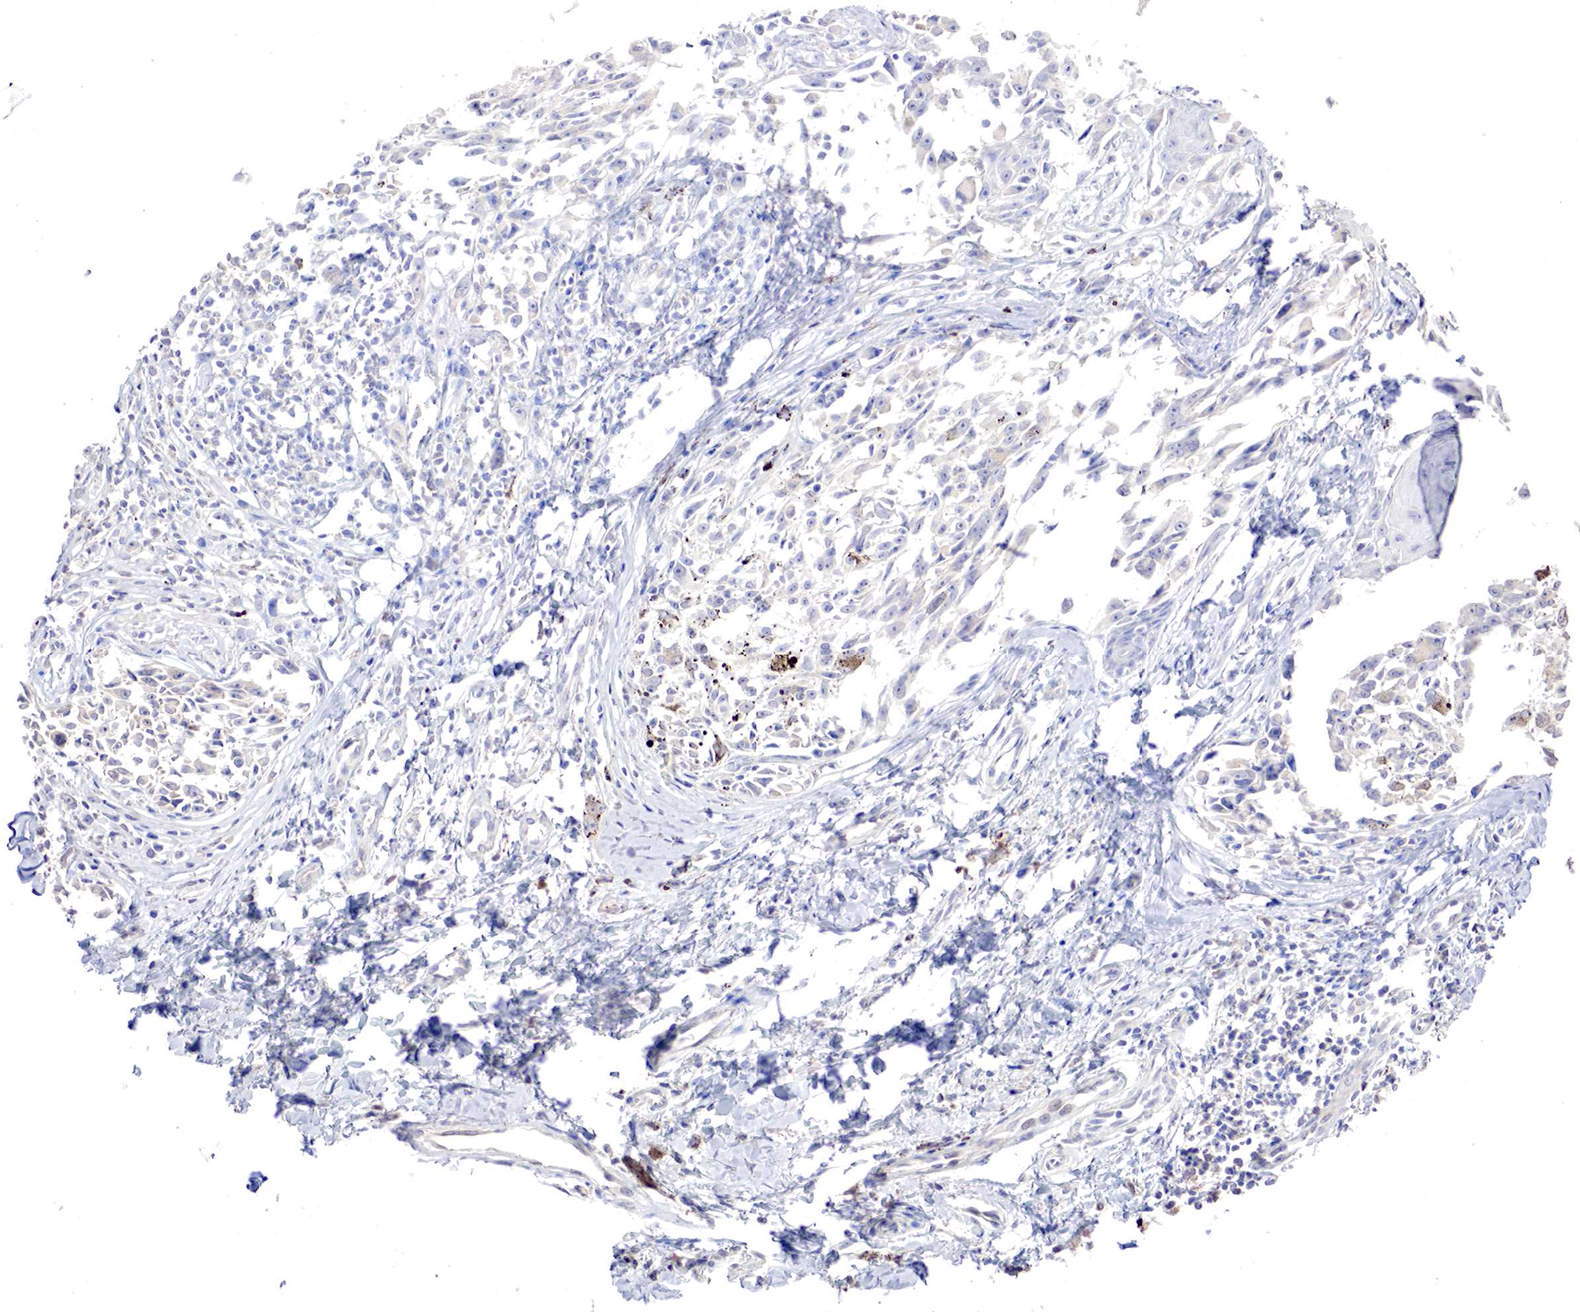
{"staining": {"intensity": "negative", "quantity": "none", "location": "none"}, "tissue": "melanoma", "cell_type": "Tumor cells", "image_type": "cancer", "snomed": [{"axis": "morphology", "description": "Malignant melanoma, NOS"}, {"axis": "topography", "description": "Skin"}], "caption": "Immunohistochemistry (IHC) photomicrograph of neoplastic tissue: human melanoma stained with DAB (3,3'-diaminobenzidine) exhibits no significant protein positivity in tumor cells.", "gene": "GATA1", "patient": {"sex": "female", "age": 82}}